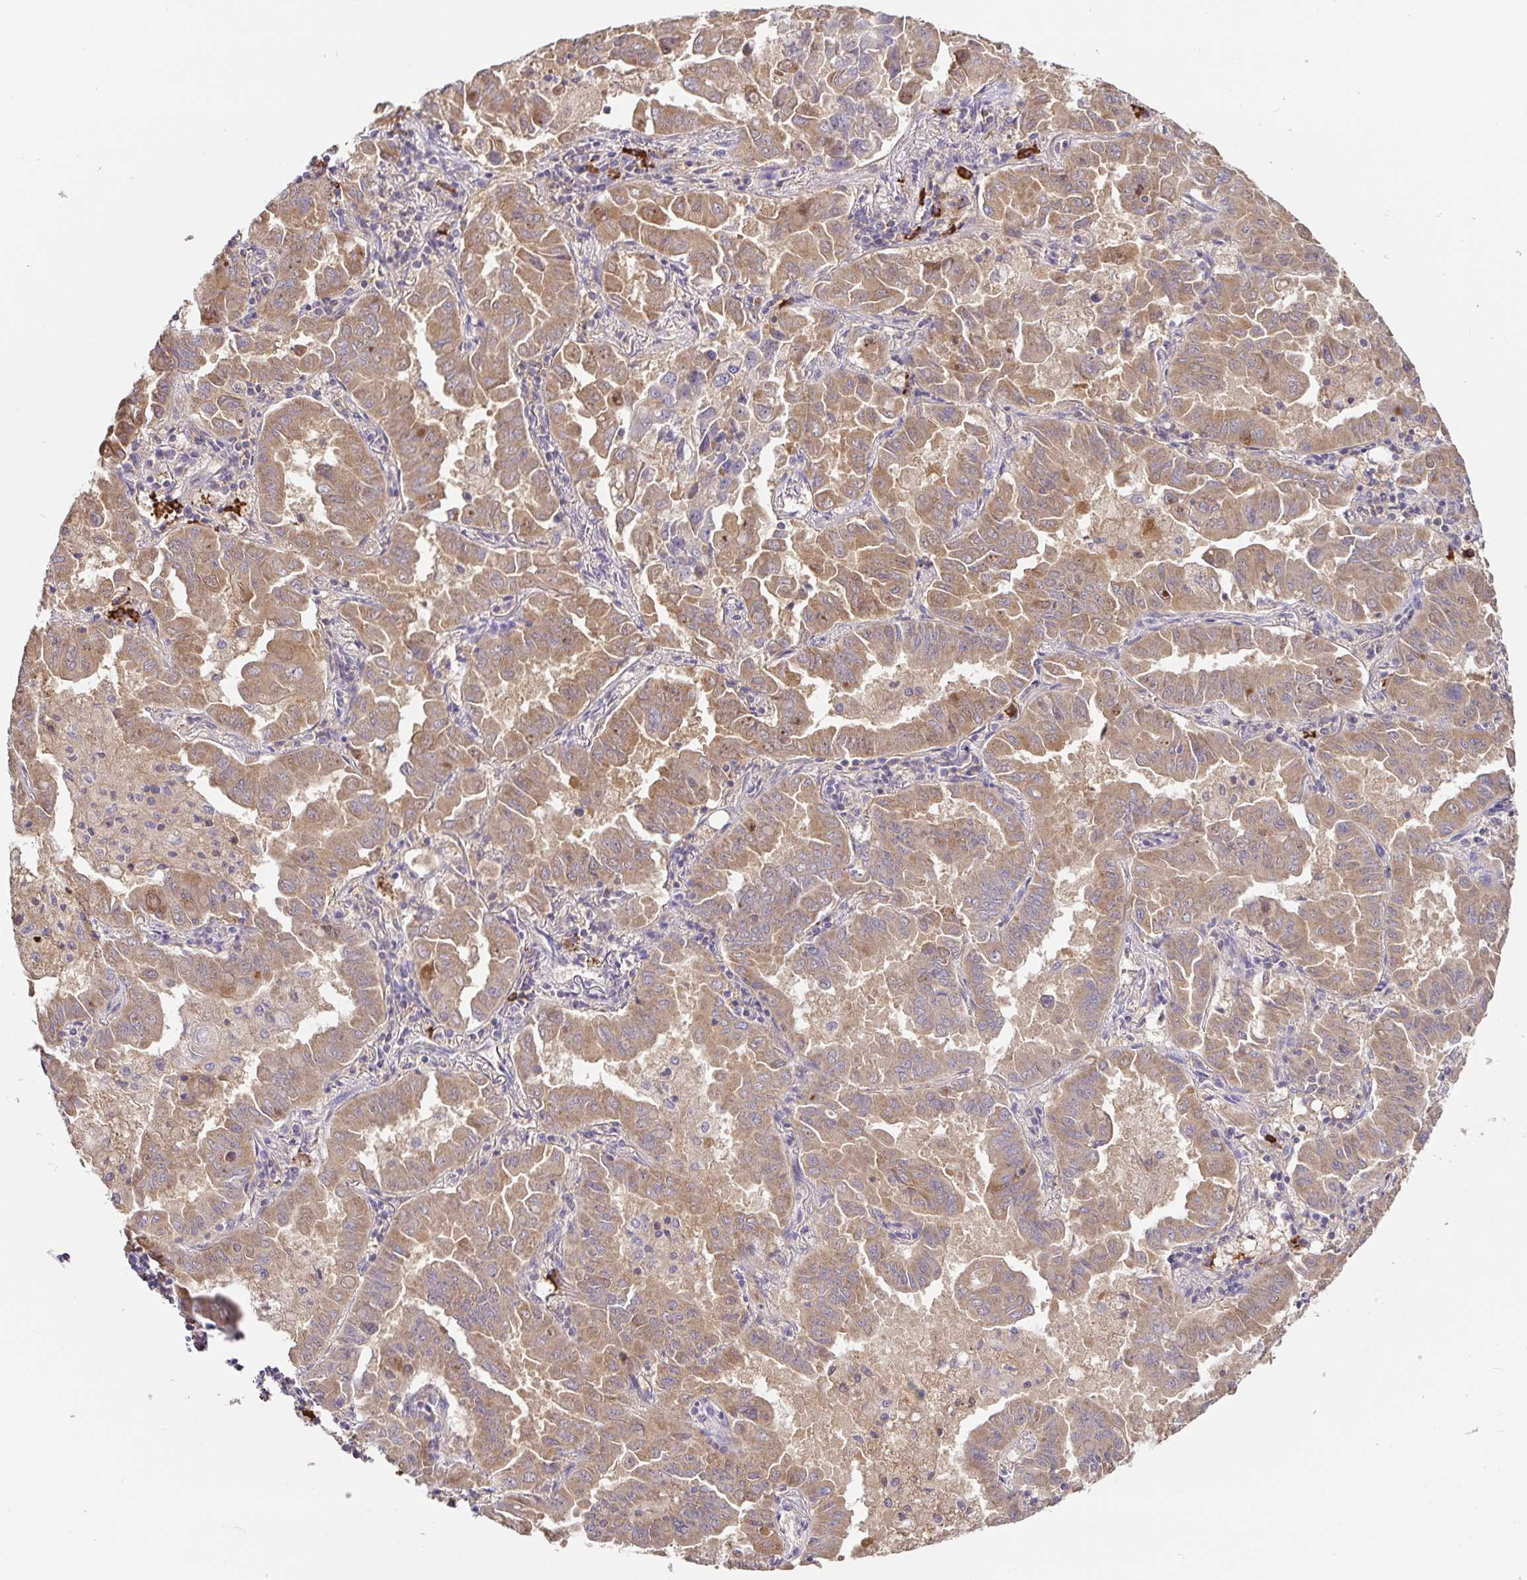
{"staining": {"intensity": "moderate", "quantity": ">75%", "location": "cytoplasmic/membranous"}, "tissue": "lung cancer", "cell_type": "Tumor cells", "image_type": "cancer", "snomed": [{"axis": "morphology", "description": "Adenocarcinoma, NOS"}, {"axis": "topography", "description": "Lung"}], "caption": "Moderate cytoplasmic/membranous expression for a protein is appreciated in about >75% of tumor cells of lung cancer (adenocarcinoma) using immunohistochemistry.", "gene": "HAGH", "patient": {"sex": "male", "age": 64}}